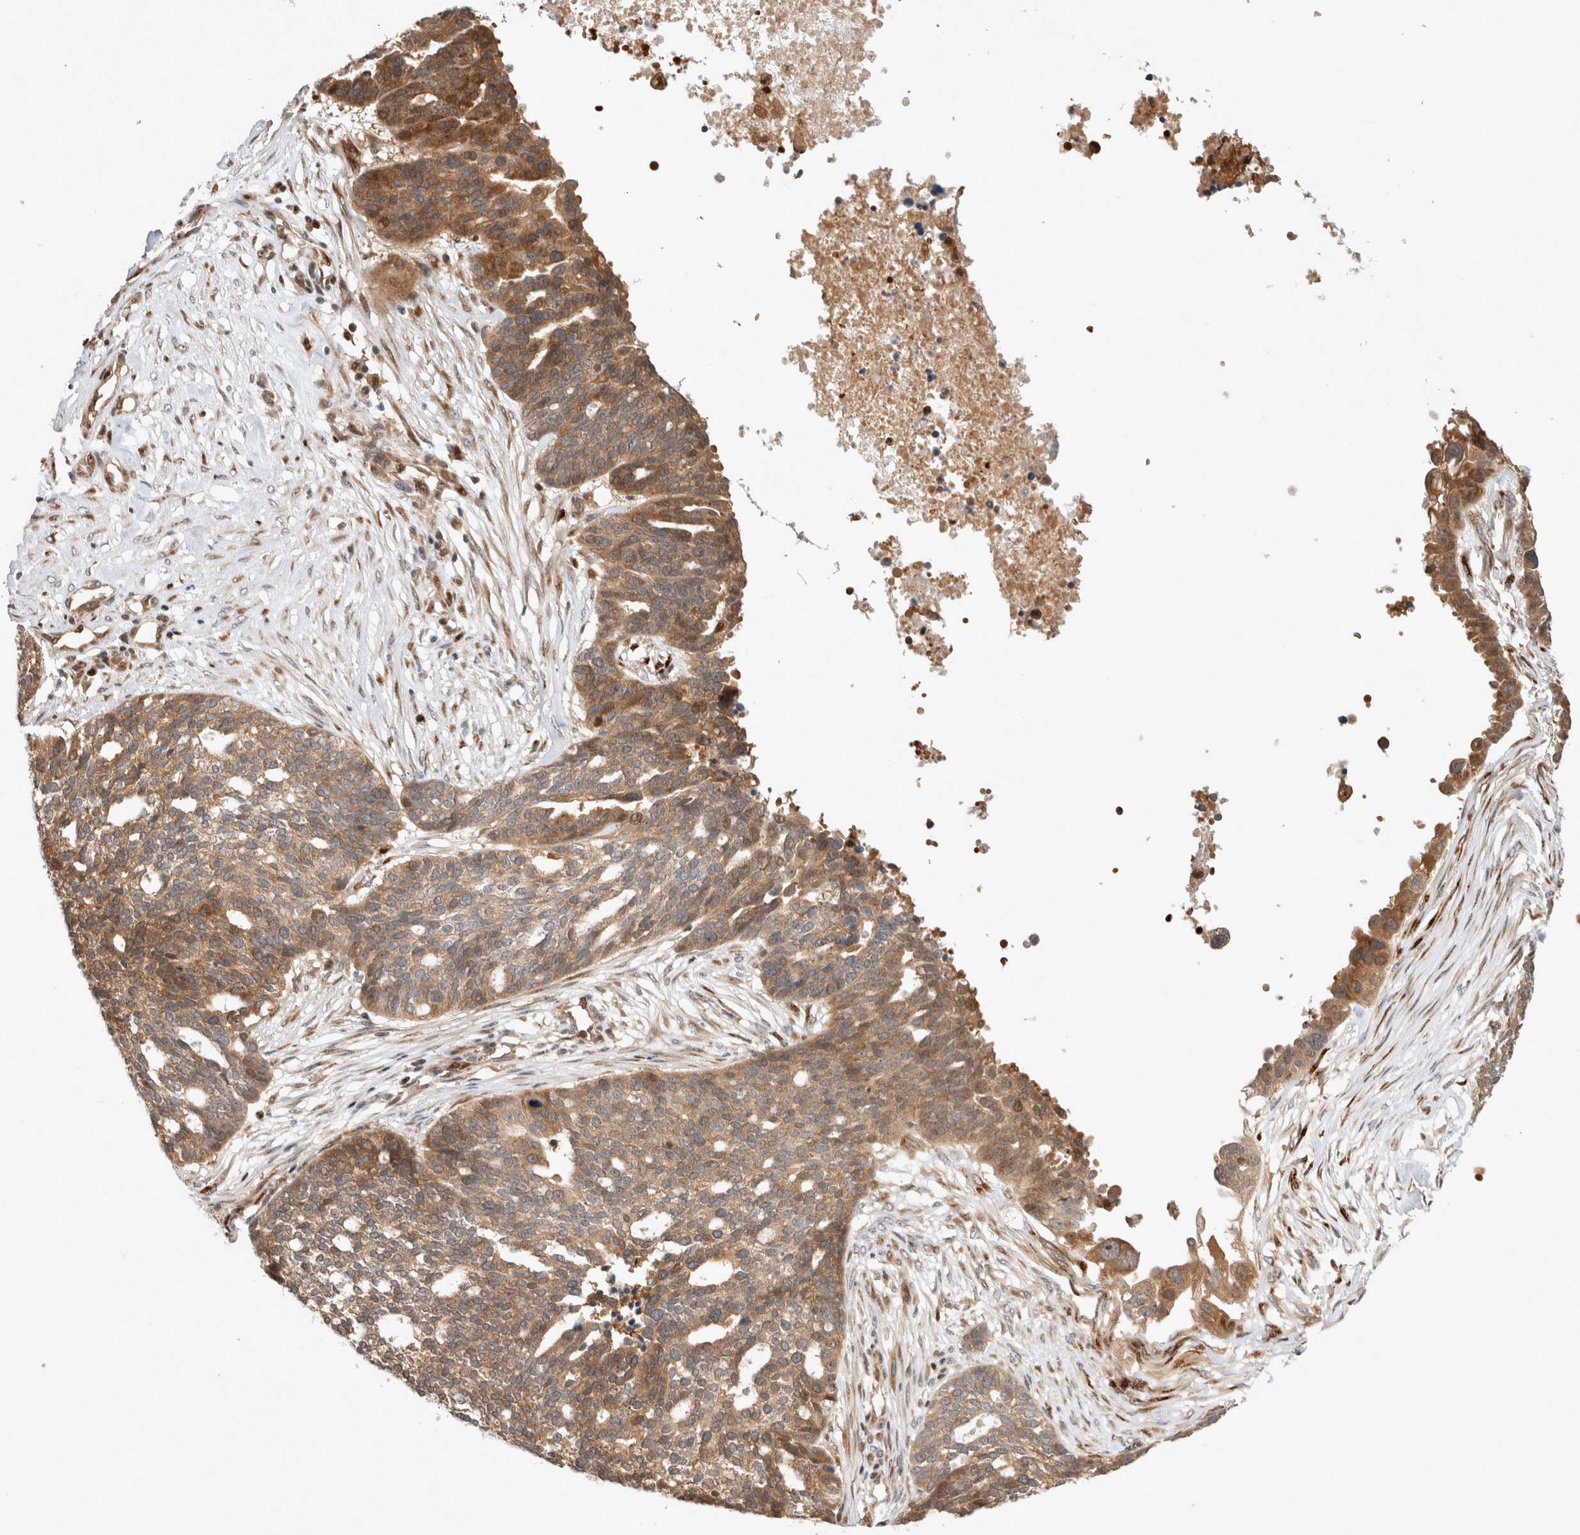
{"staining": {"intensity": "moderate", "quantity": ">75%", "location": "cytoplasmic/membranous"}, "tissue": "ovarian cancer", "cell_type": "Tumor cells", "image_type": "cancer", "snomed": [{"axis": "morphology", "description": "Cystadenocarcinoma, serous, NOS"}, {"axis": "topography", "description": "Ovary"}], "caption": "A photomicrograph of human ovarian cancer (serous cystadenocarcinoma) stained for a protein displays moderate cytoplasmic/membranous brown staining in tumor cells.", "gene": "OTUD6B", "patient": {"sex": "female", "age": 59}}